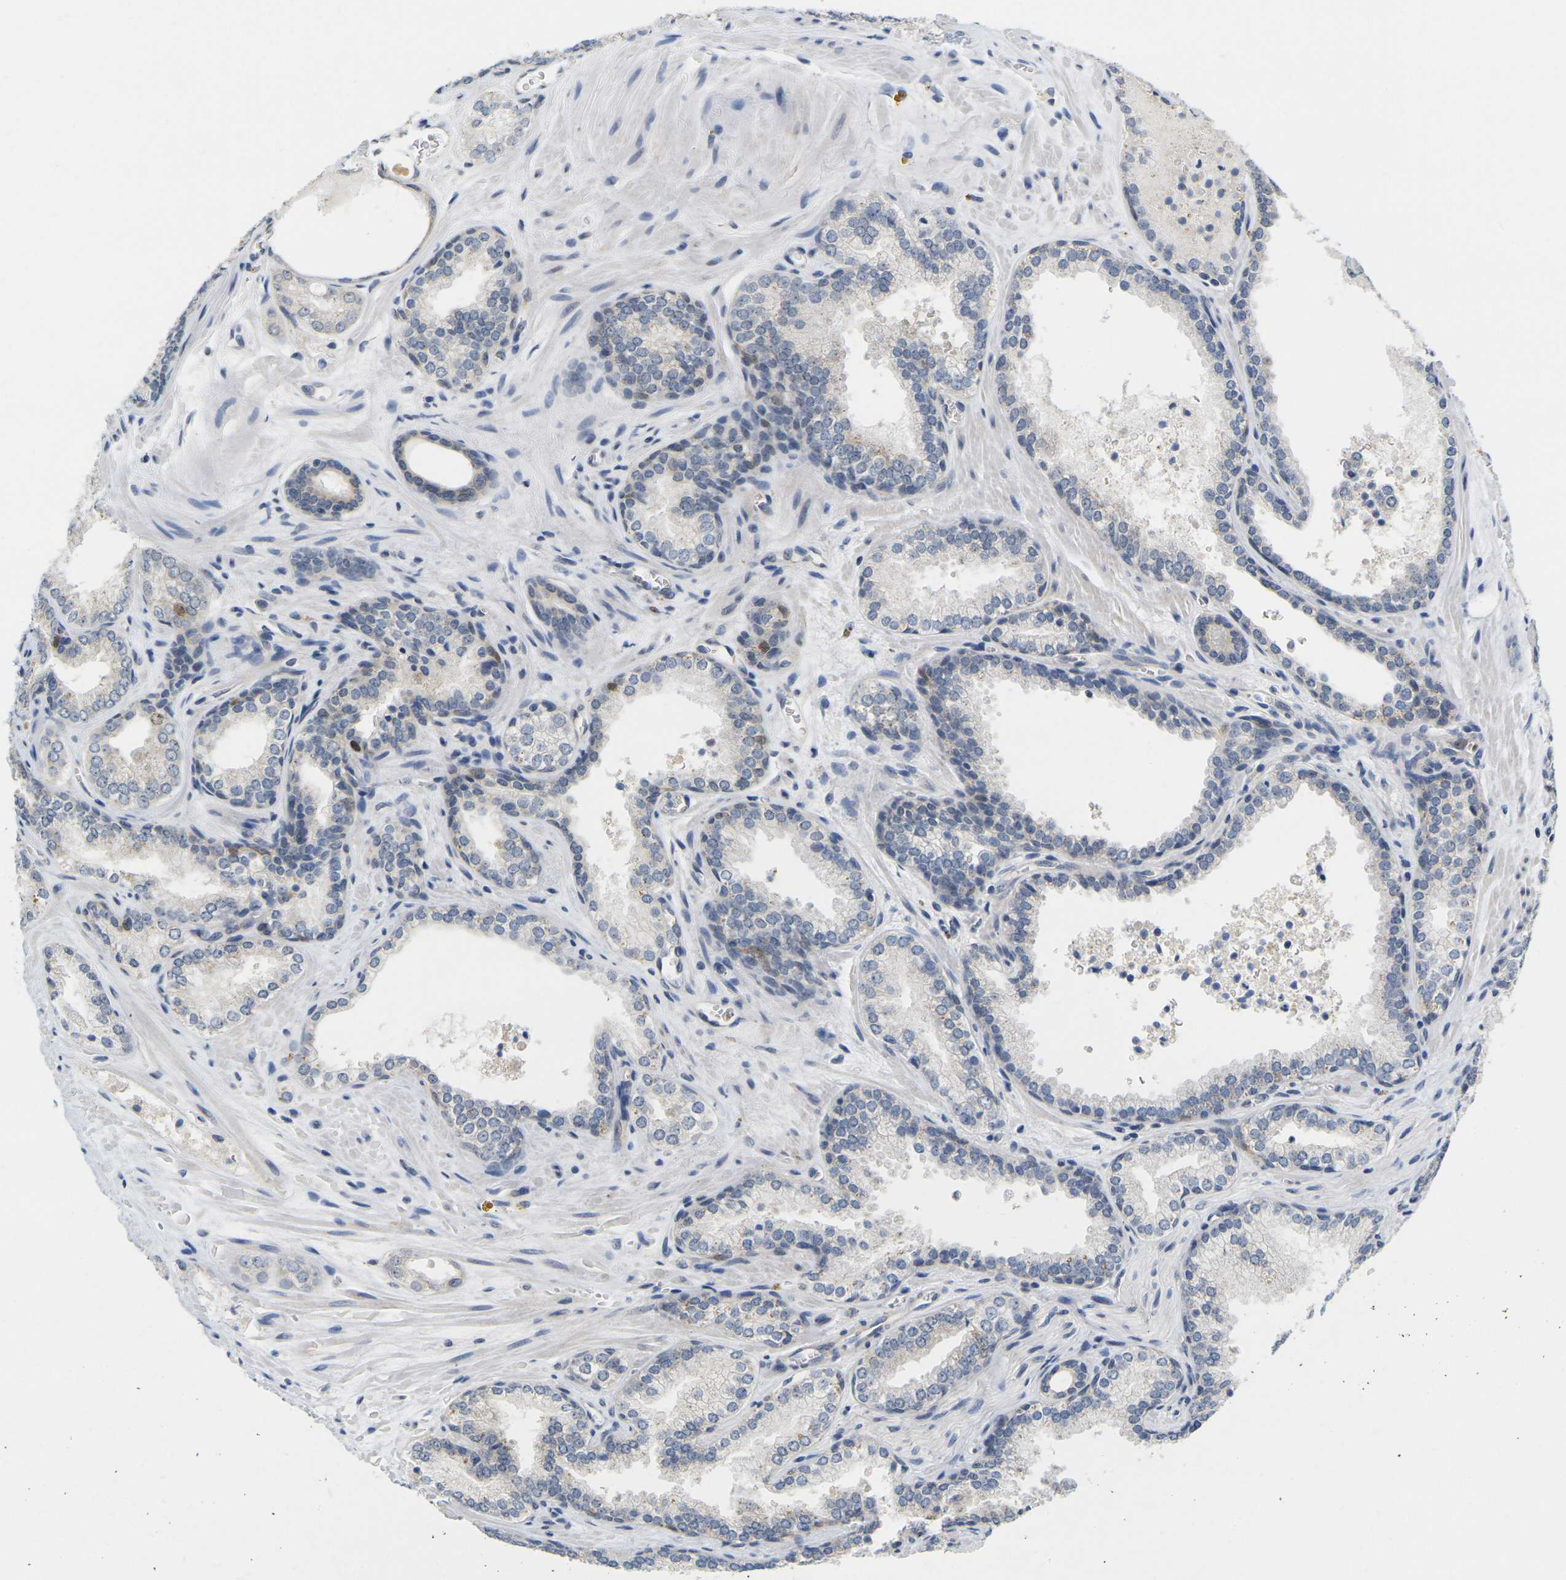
{"staining": {"intensity": "negative", "quantity": "none", "location": "none"}, "tissue": "prostate cancer", "cell_type": "Tumor cells", "image_type": "cancer", "snomed": [{"axis": "morphology", "description": "Adenocarcinoma, Low grade"}, {"axis": "topography", "description": "Prostate"}], "caption": "Image shows no significant protein staining in tumor cells of prostate adenocarcinoma (low-grade).", "gene": "CDK2", "patient": {"sex": "male", "age": 60}}